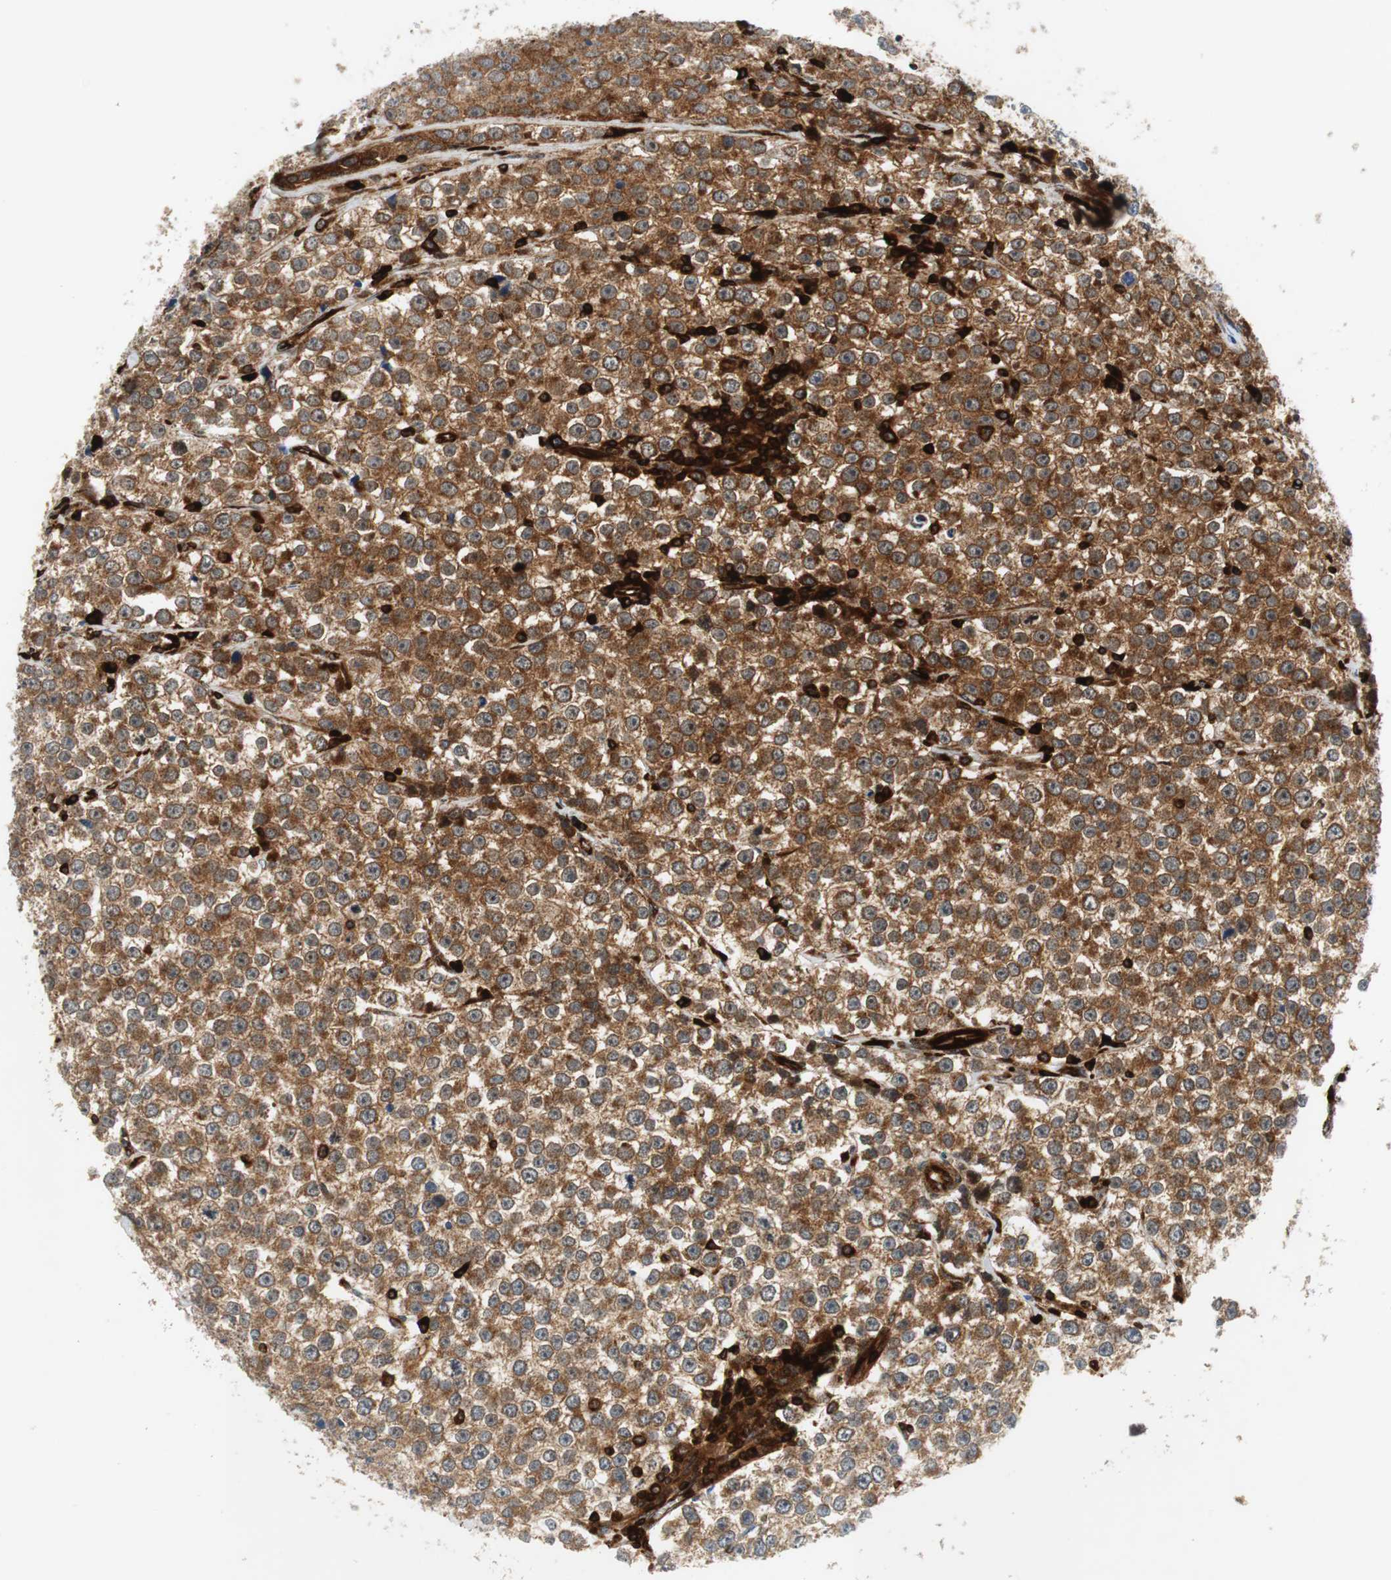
{"staining": {"intensity": "strong", "quantity": ">75%", "location": "cytoplasmic/membranous"}, "tissue": "testis cancer", "cell_type": "Tumor cells", "image_type": "cancer", "snomed": [{"axis": "morphology", "description": "Seminoma, NOS"}, {"axis": "morphology", "description": "Carcinoma, Embryonal, NOS"}, {"axis": "topography", "description": "Testis"}], "caption": "IHC (DAB (3,3'-diaminobenzidine)) staining of human testis cancer demonstrates strong cytoplasmic/membranous protein staining in approximately >75% of tumor cells.", "gene": "TUBA4A", "patient": {"sex": "male", "age": 52}}